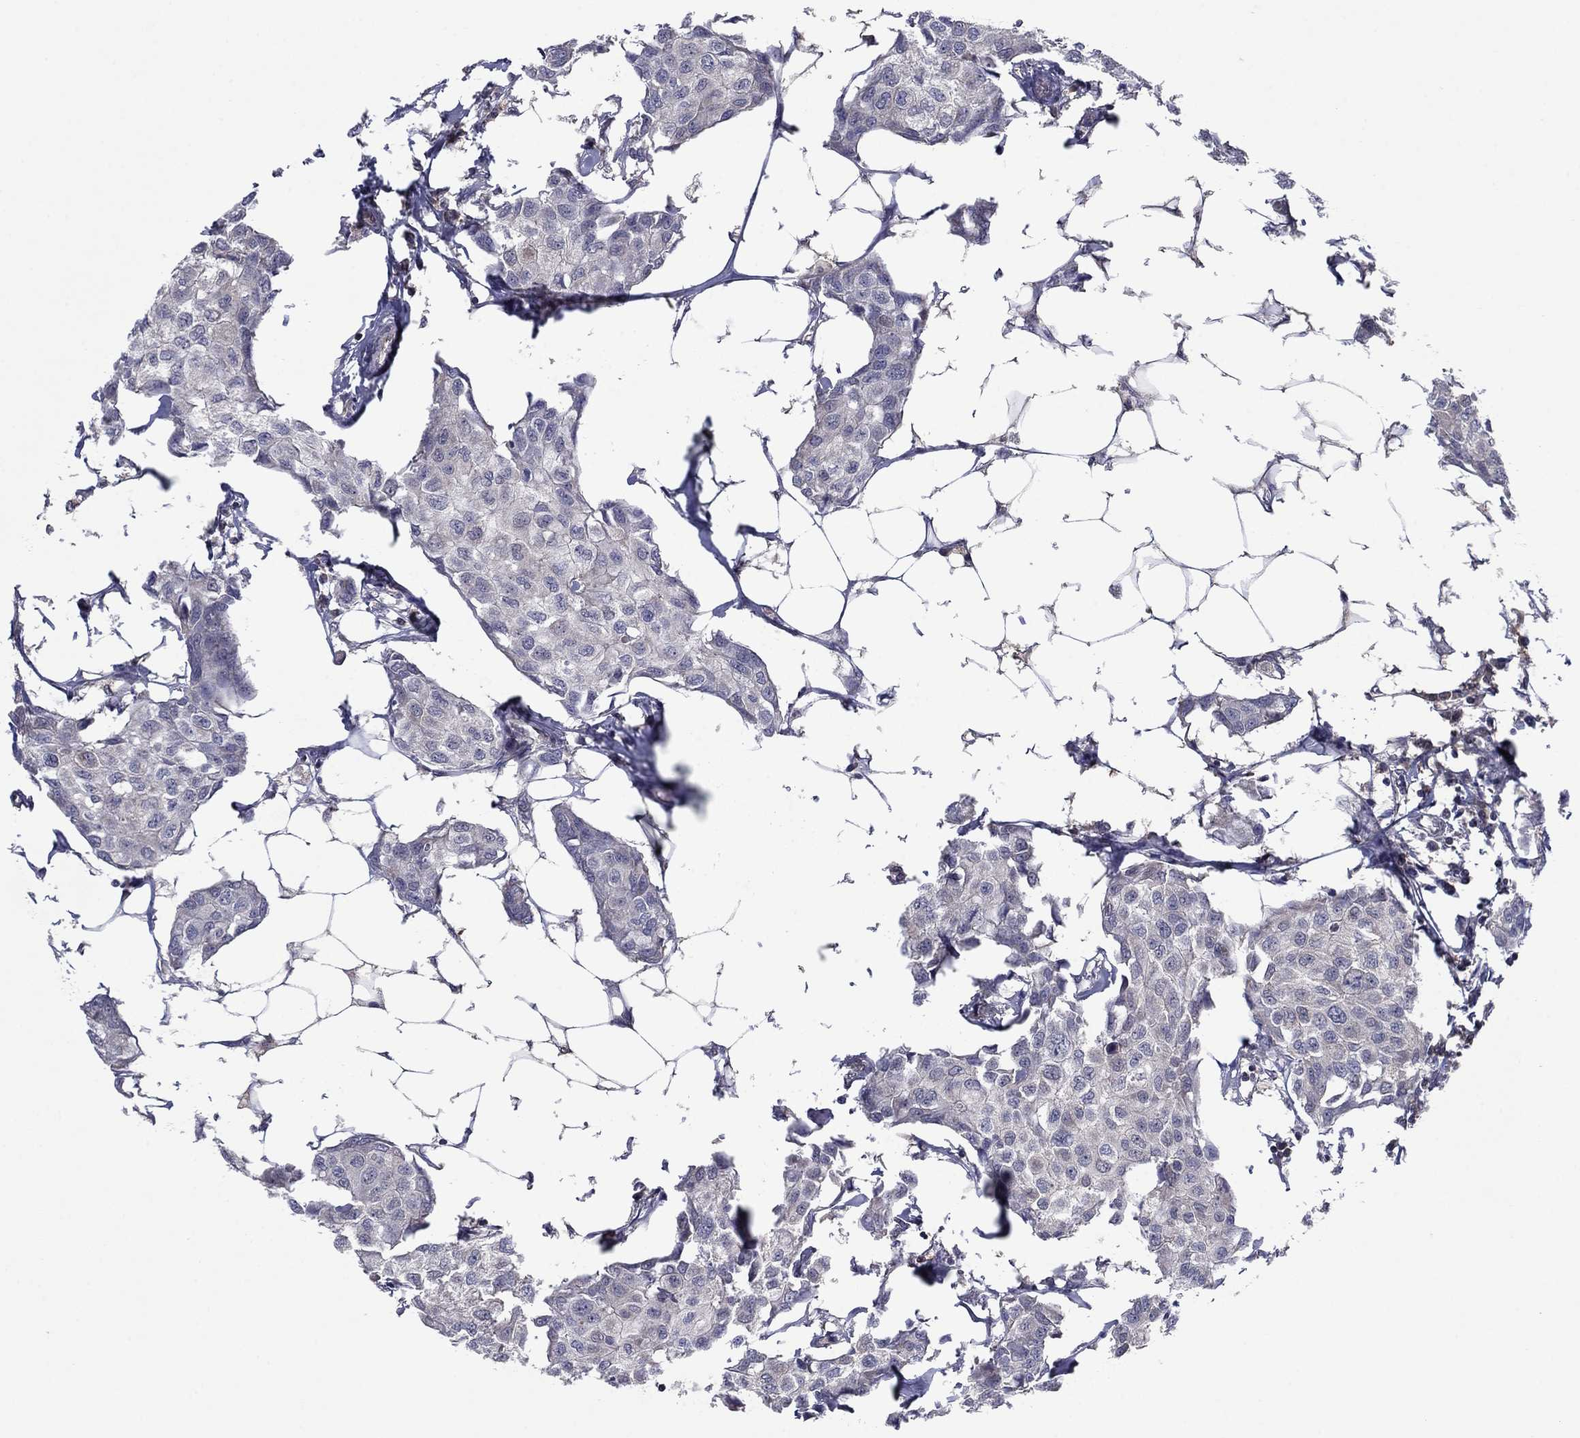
{"staining": {"intensity": "negative", "quantity": "none", "location": "none"}, "tissue": "breast cancer", "cell_type": "Tumor cells", "image_type": "cancer", "snomed": [{"axis": "morphology", "description": "Duct carcinoma"}, {"axis": "topography", "description": "Breast"}], "caption": "This is a image of immunohistochemistry staining of breast cancer (invasive ductal carcinoma), which shows no expression in tumor cells.", "gene": "GRHPR", "patient": {"sex": "female", "age": 80}}